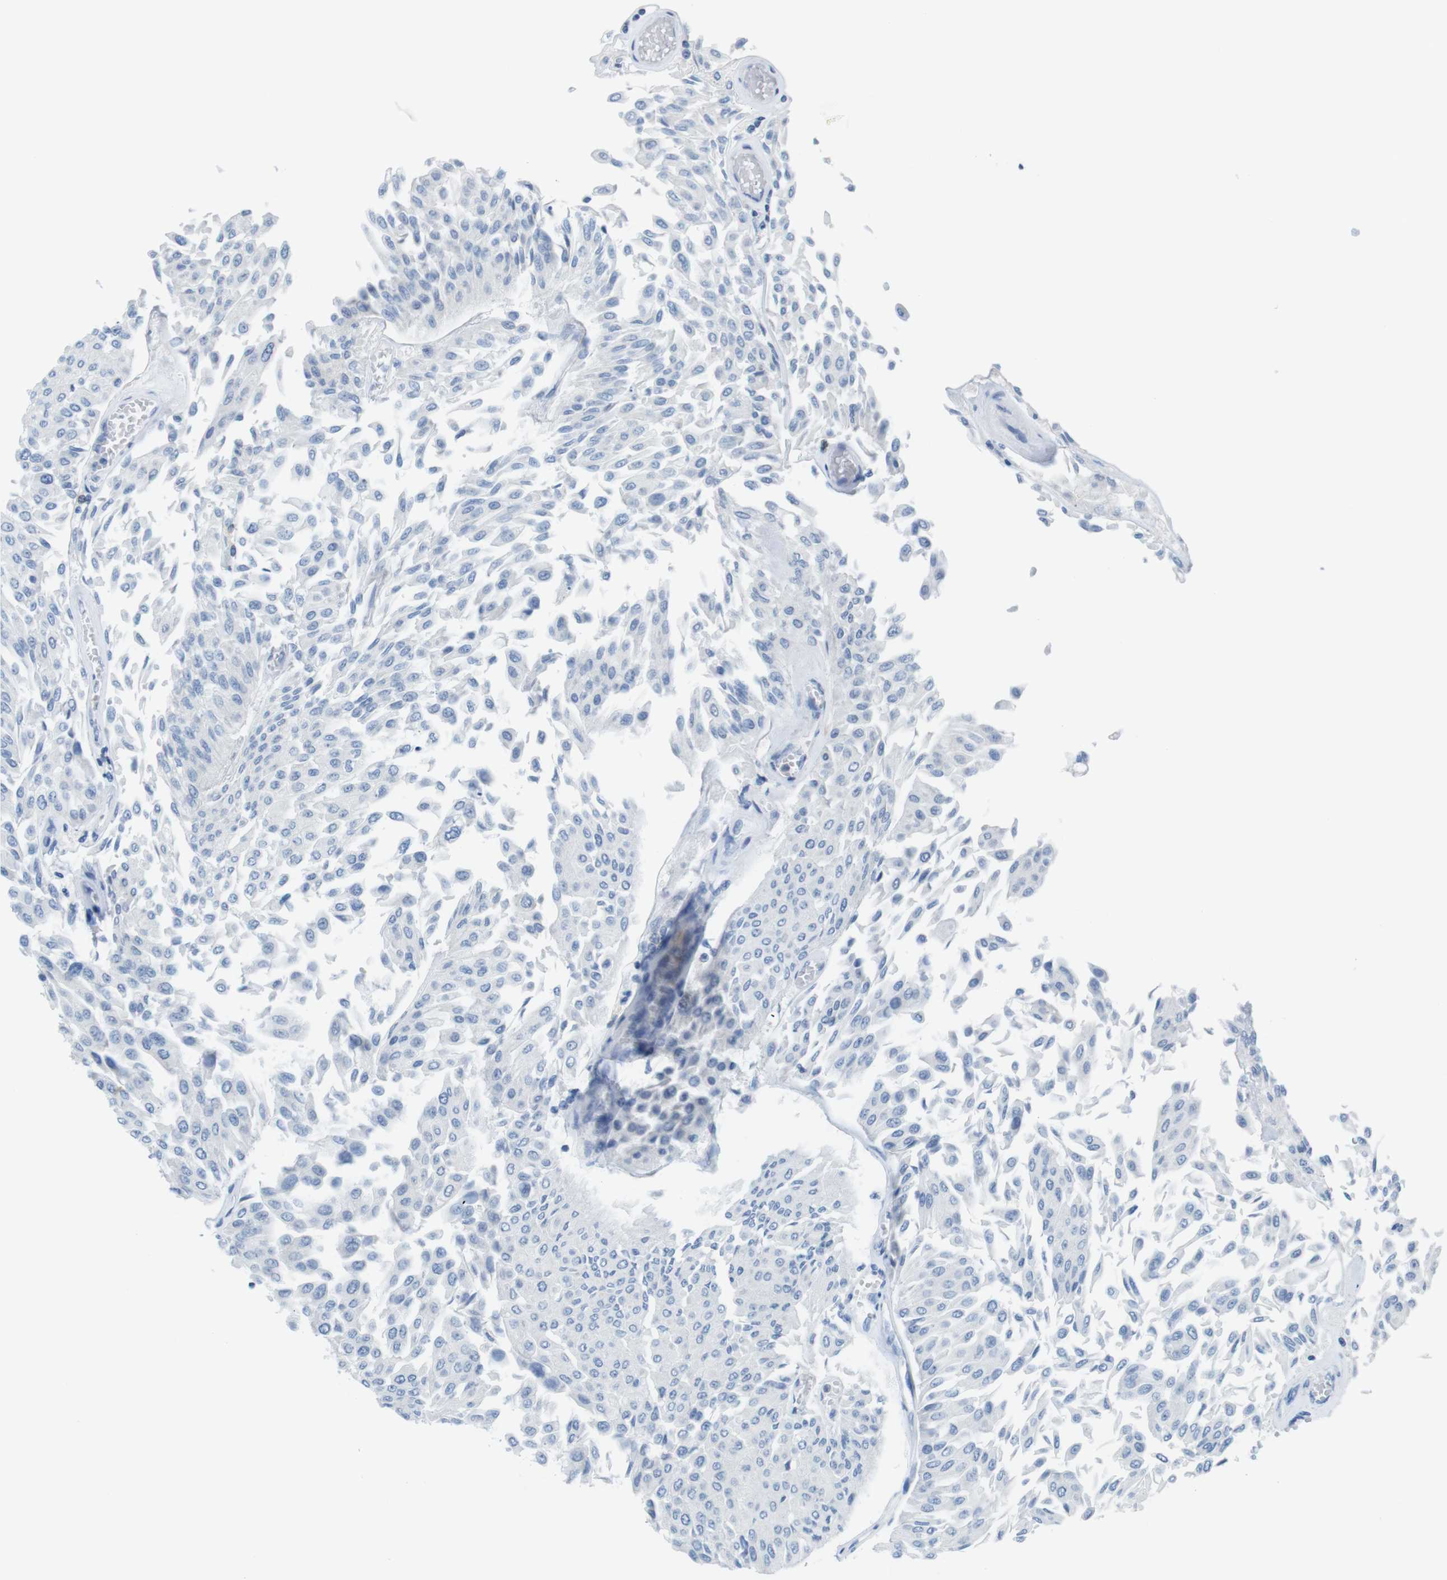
{"staining": {"intensity": "negative", "quantity": "none", "location": "none"}, "tissue": "urothelial cancer", "cell_type": "Tumor cells", "image_type": "cancer", "snomed": [{"axis": "morphology", "description": "Urothelial carcinoma, Low grade"}, {"axis": "topography", "description": "Urinary bladder"}], "caption": "IHC of human low-grade urothelial carcinoma displays no expression in tumor cells. Nuclei are stained in blue.", "gene": "CD5", "patient": {"sex": "male", "age": 67}}